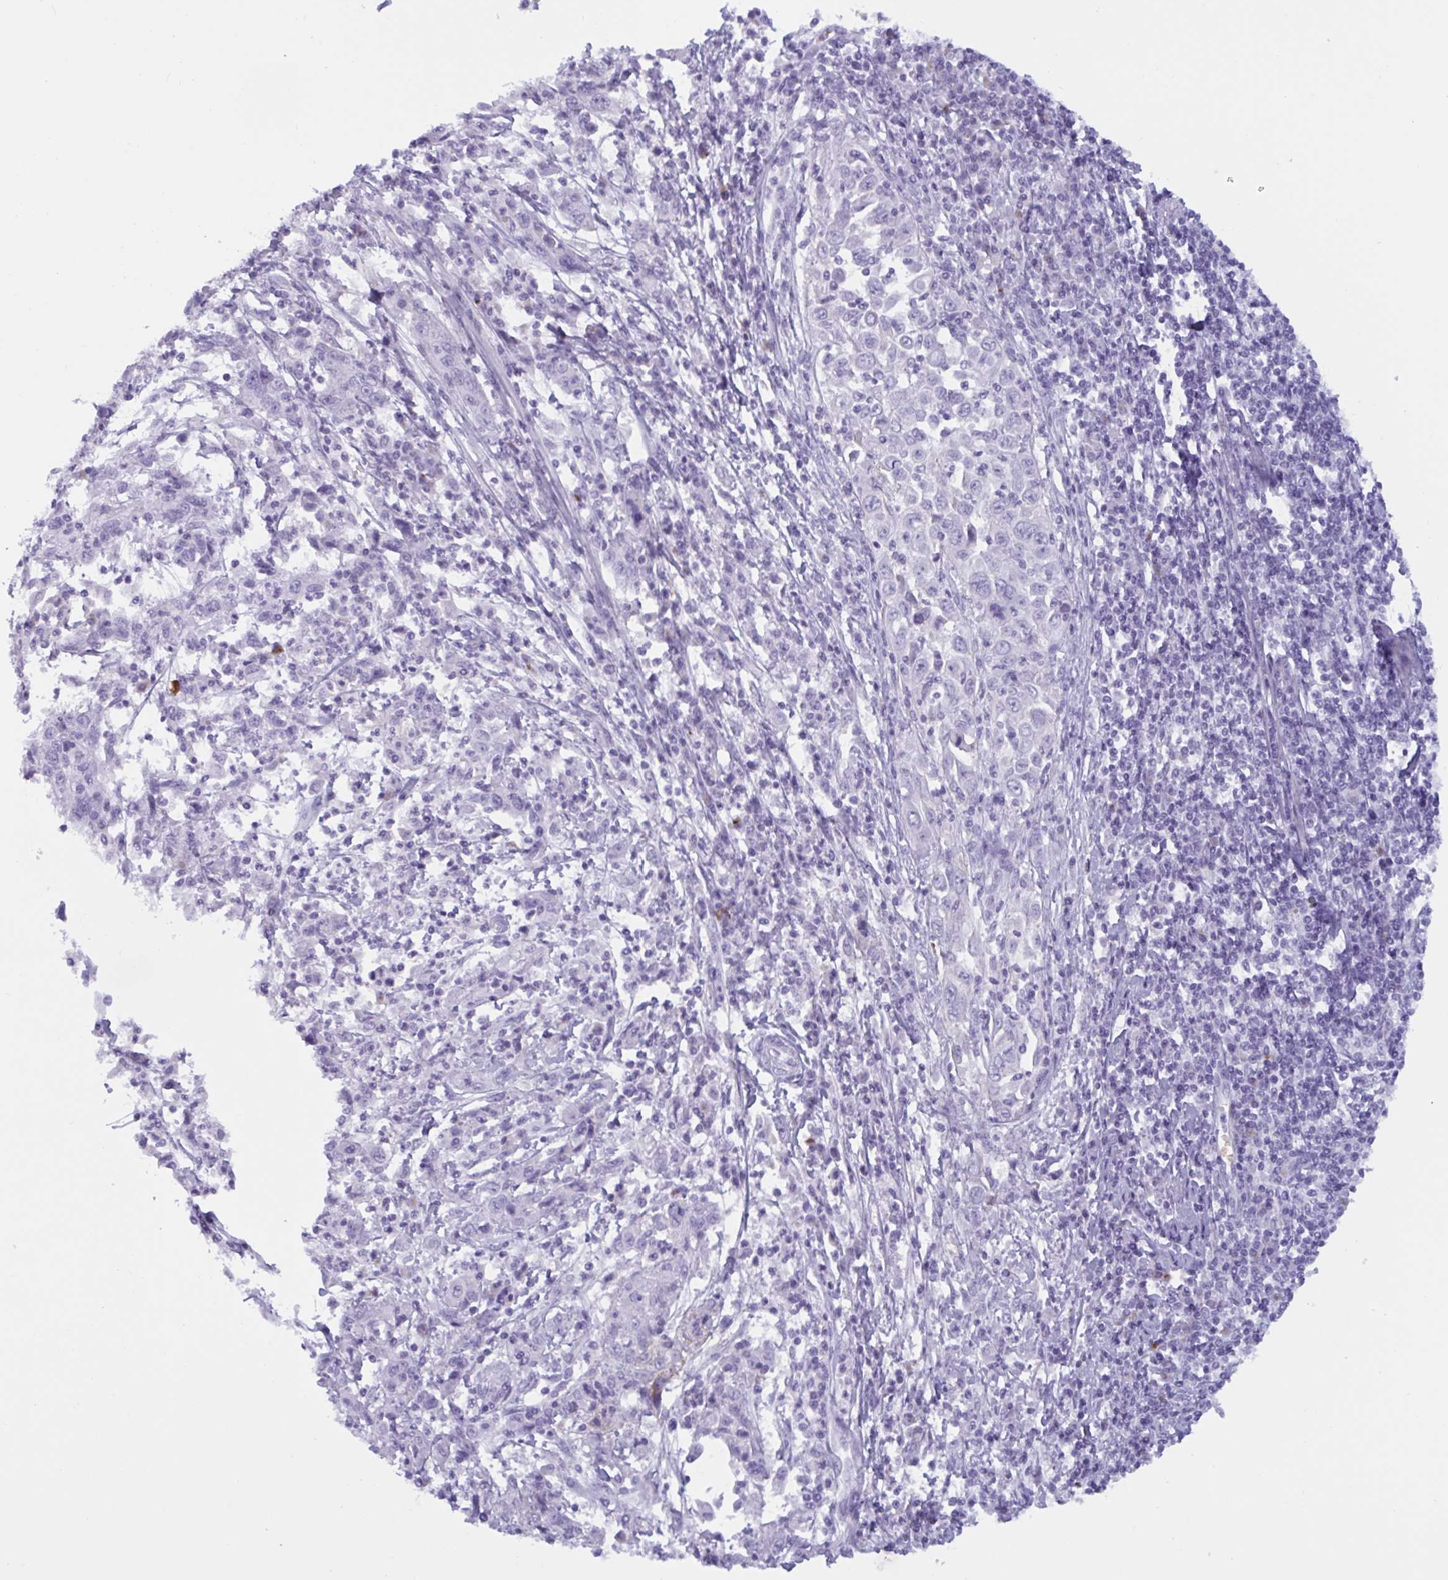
{"staining": {"intensity": "negative", "quantity": "none", "location": "none"}, "tissue": "cervical cancer", "cell_type": "Tumor cells", "image_type": "cancer", "snomed": [{"axis": "morphology", "description": "Squamous cell carcinoma, NOS"}, {"axis": "topography", "description": "Cervix"}], "caption": "DAB immunohistochemical staining of human cervical cancer (squamous cell carcinoma) demonstrates no significant positivity in tumor cells.", "gene": "SLC2A1", "patient": {"sex": "female", "age": 46}}